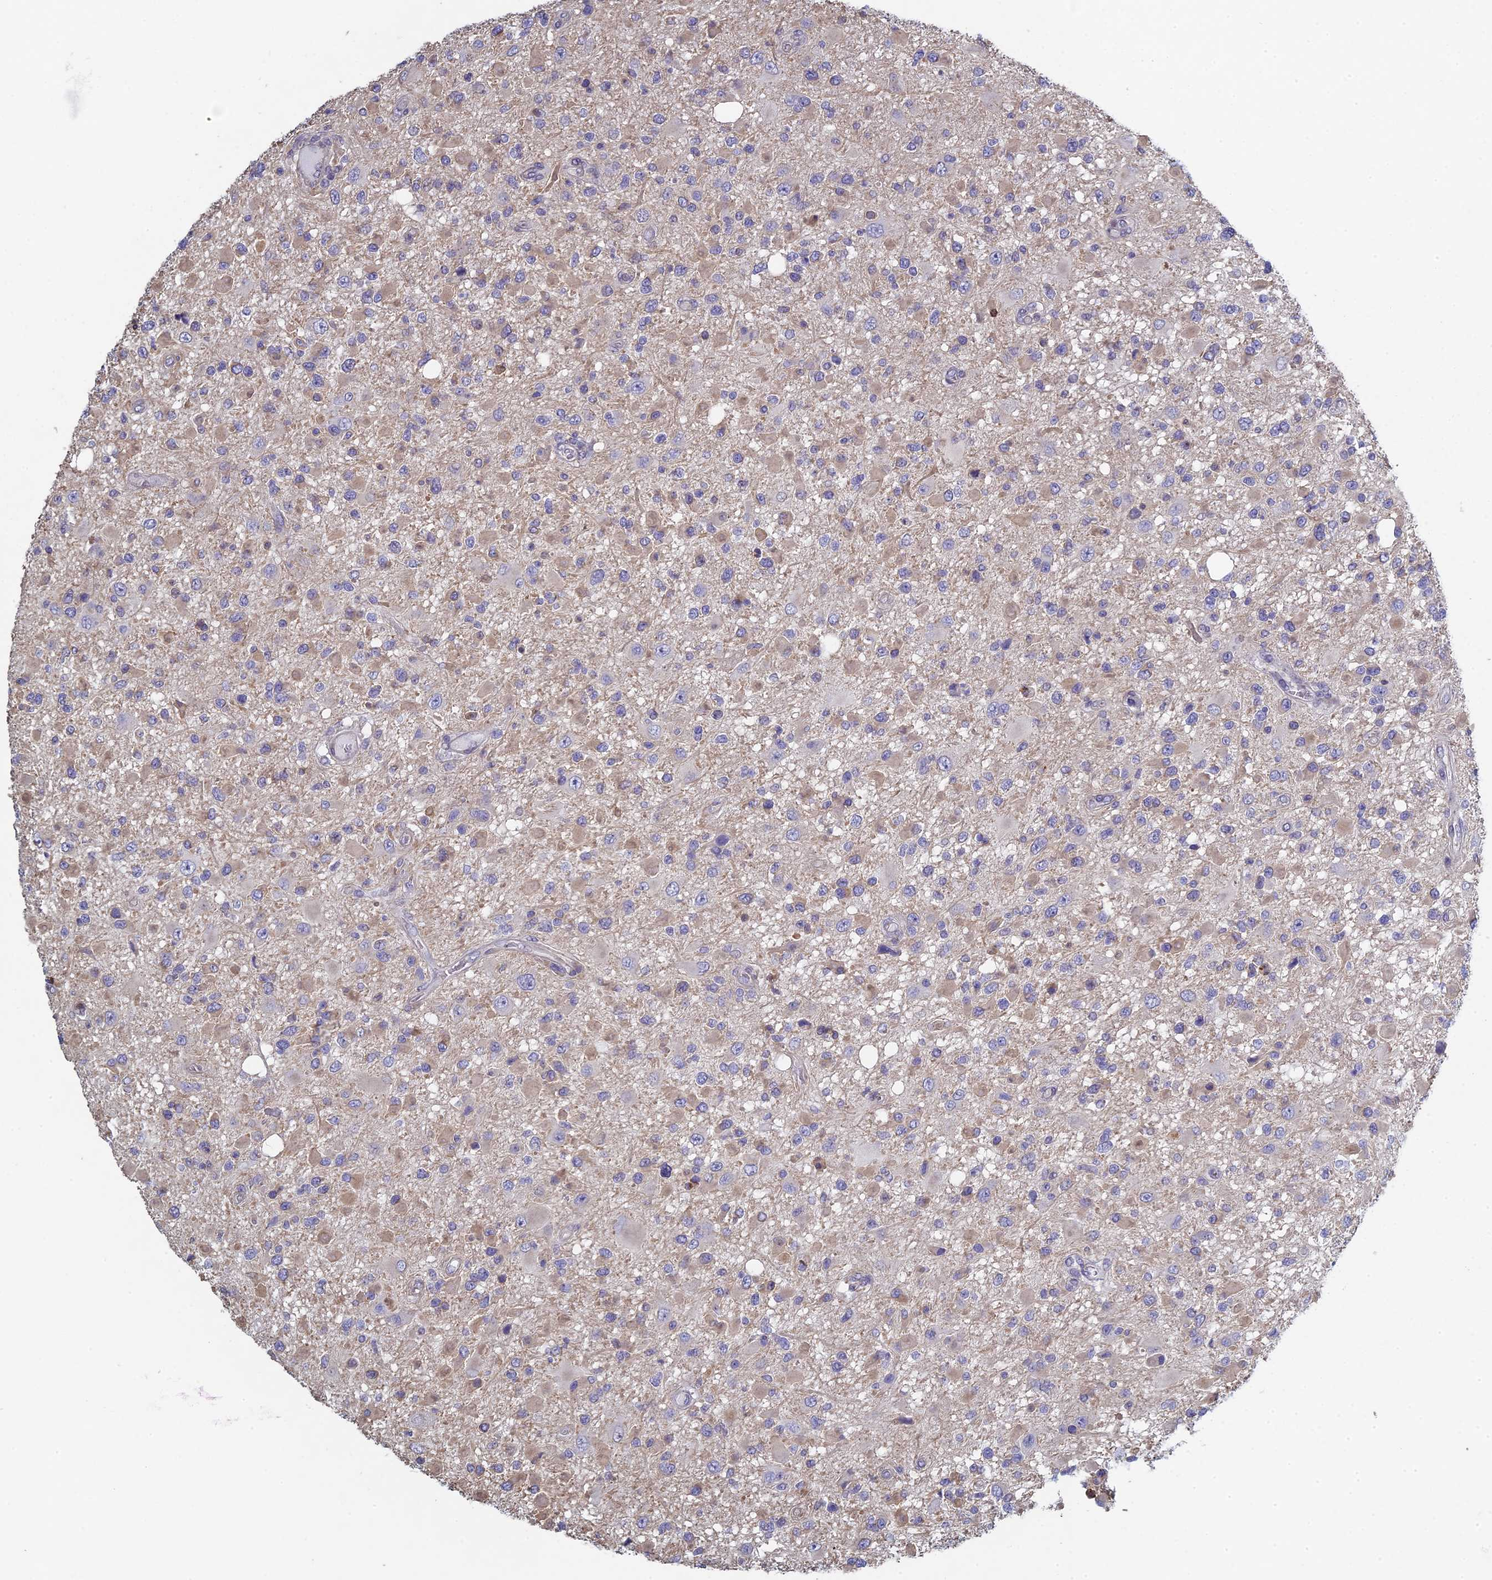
{"staining": {"intensity": "weak", "quantity": "25%-75%", "location": "cytoplasmic/membranous"}, "tissue": "glioma", "cell_type": "Tumor cells", "image_type": "cancer", "snomed": [{"axis": "morphology", "description": "Glioma, malignant, High grade"}, {"axis": "topography", "description": "Brain"}], "caption": "Brown immunohistochemical staining in human glioma exhibits weak cytoplasmic/membranous positivity in approximately 25%-75% of tumor cells. The protein of interest is stained brown, and the nuclei are stained in blue (DAB (3,3'-diaminobenzidine) IHC with brightfield microscopy, high magnification).", "gene": "DIXDC1", "patient": {"sex": "male", "age": 53}}